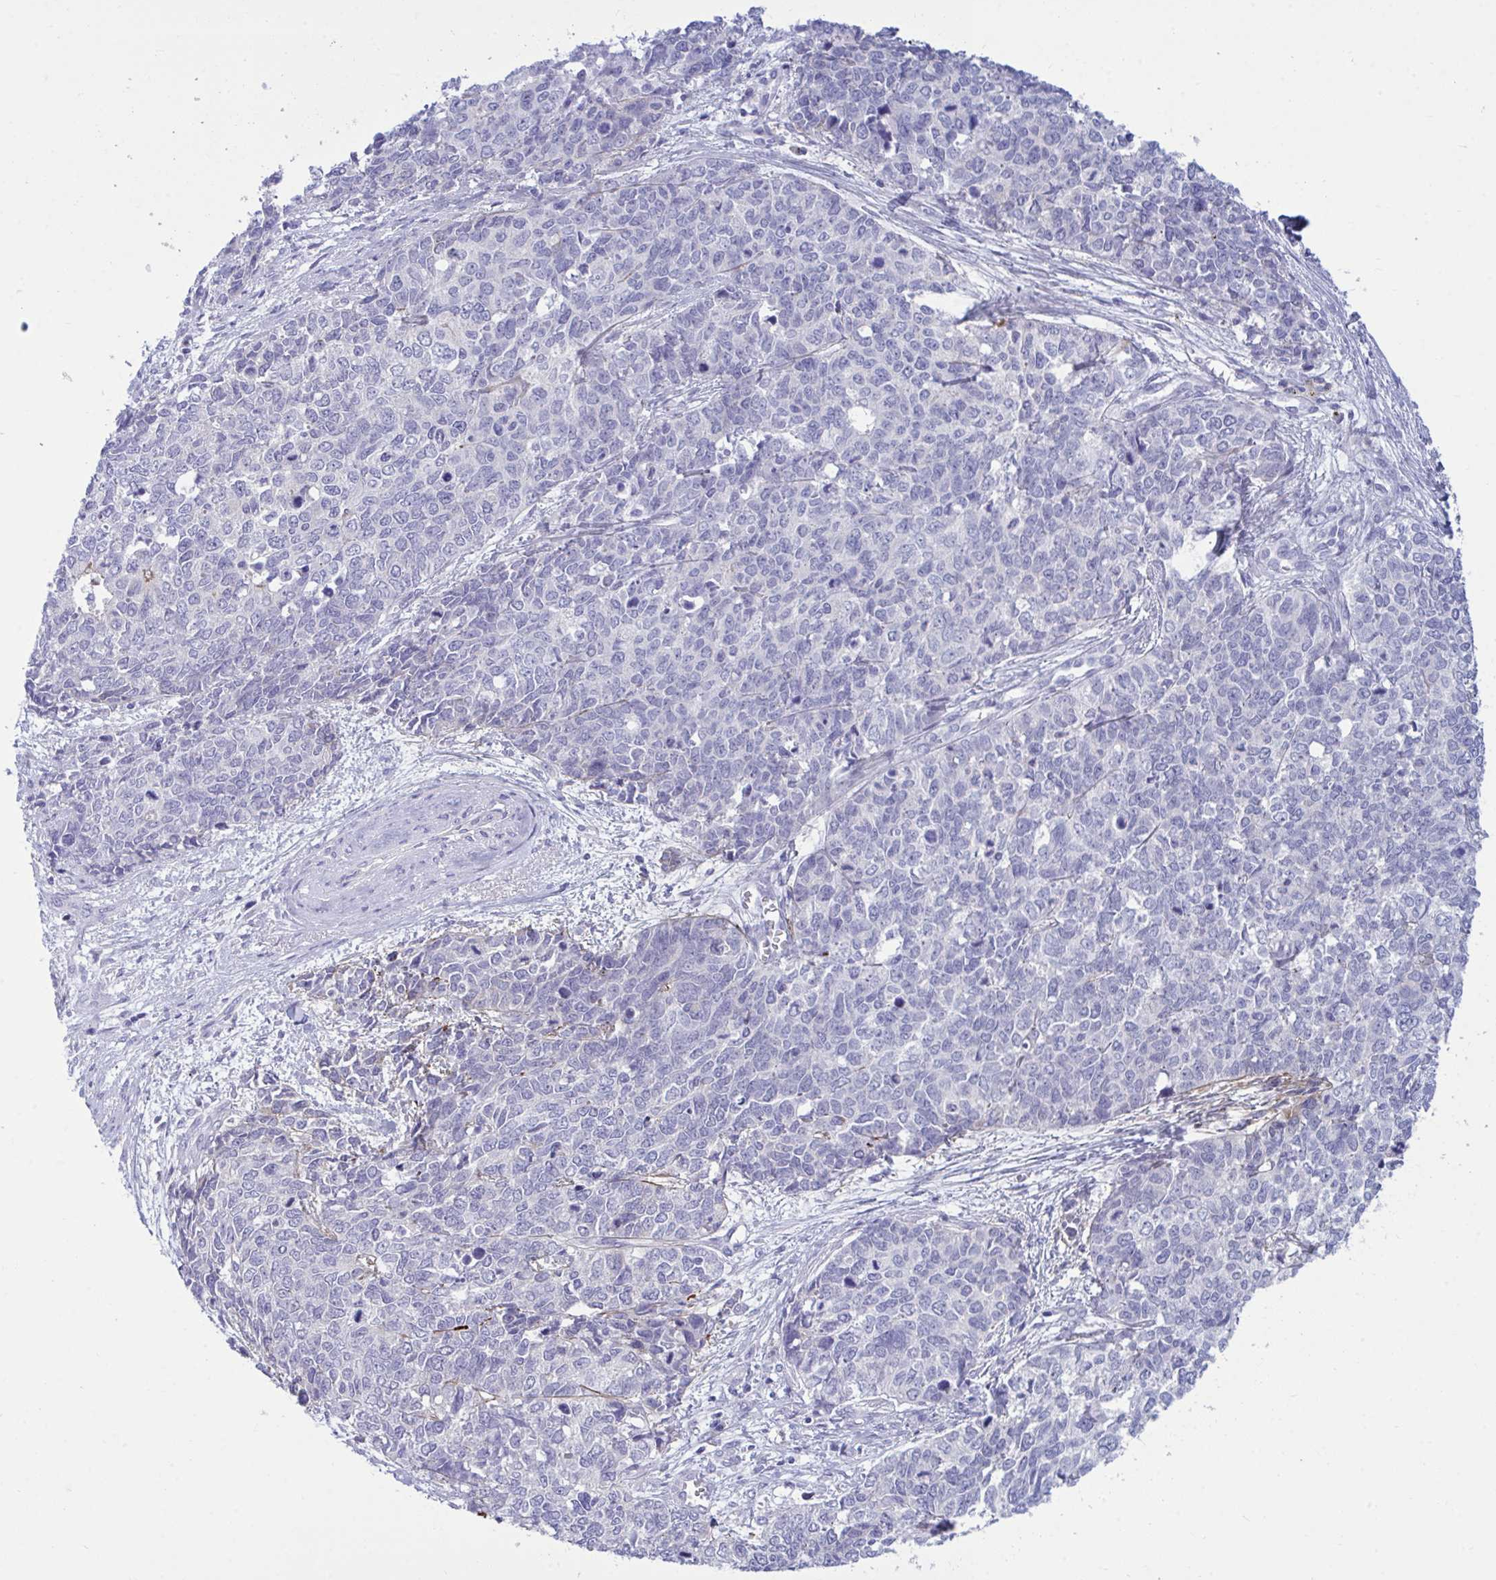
{"staining": {"intensity": "negative", "quantity": "none", "location": "none"}, "tissue": "cervical cancer", "cell_type": "Tumor cells", "image_type": "cancer", "snomed": [{"axis": "morphology", "description": "Adenocarcinoma, NOS"}, {"axis": "topography", "description": "Cervix"}], "caption": "High magnification brightfield microscopy of cervical cancer stained with DAB (brown) and counterstained with hematoxylin (blue): tumor cells show no significant expression. (DAB (3,3'-diaminobenzidine) immunohistochemistry (IHC), high magnification).", "gene": "MED9", "patient": {"sex": "female", "age": 63}}